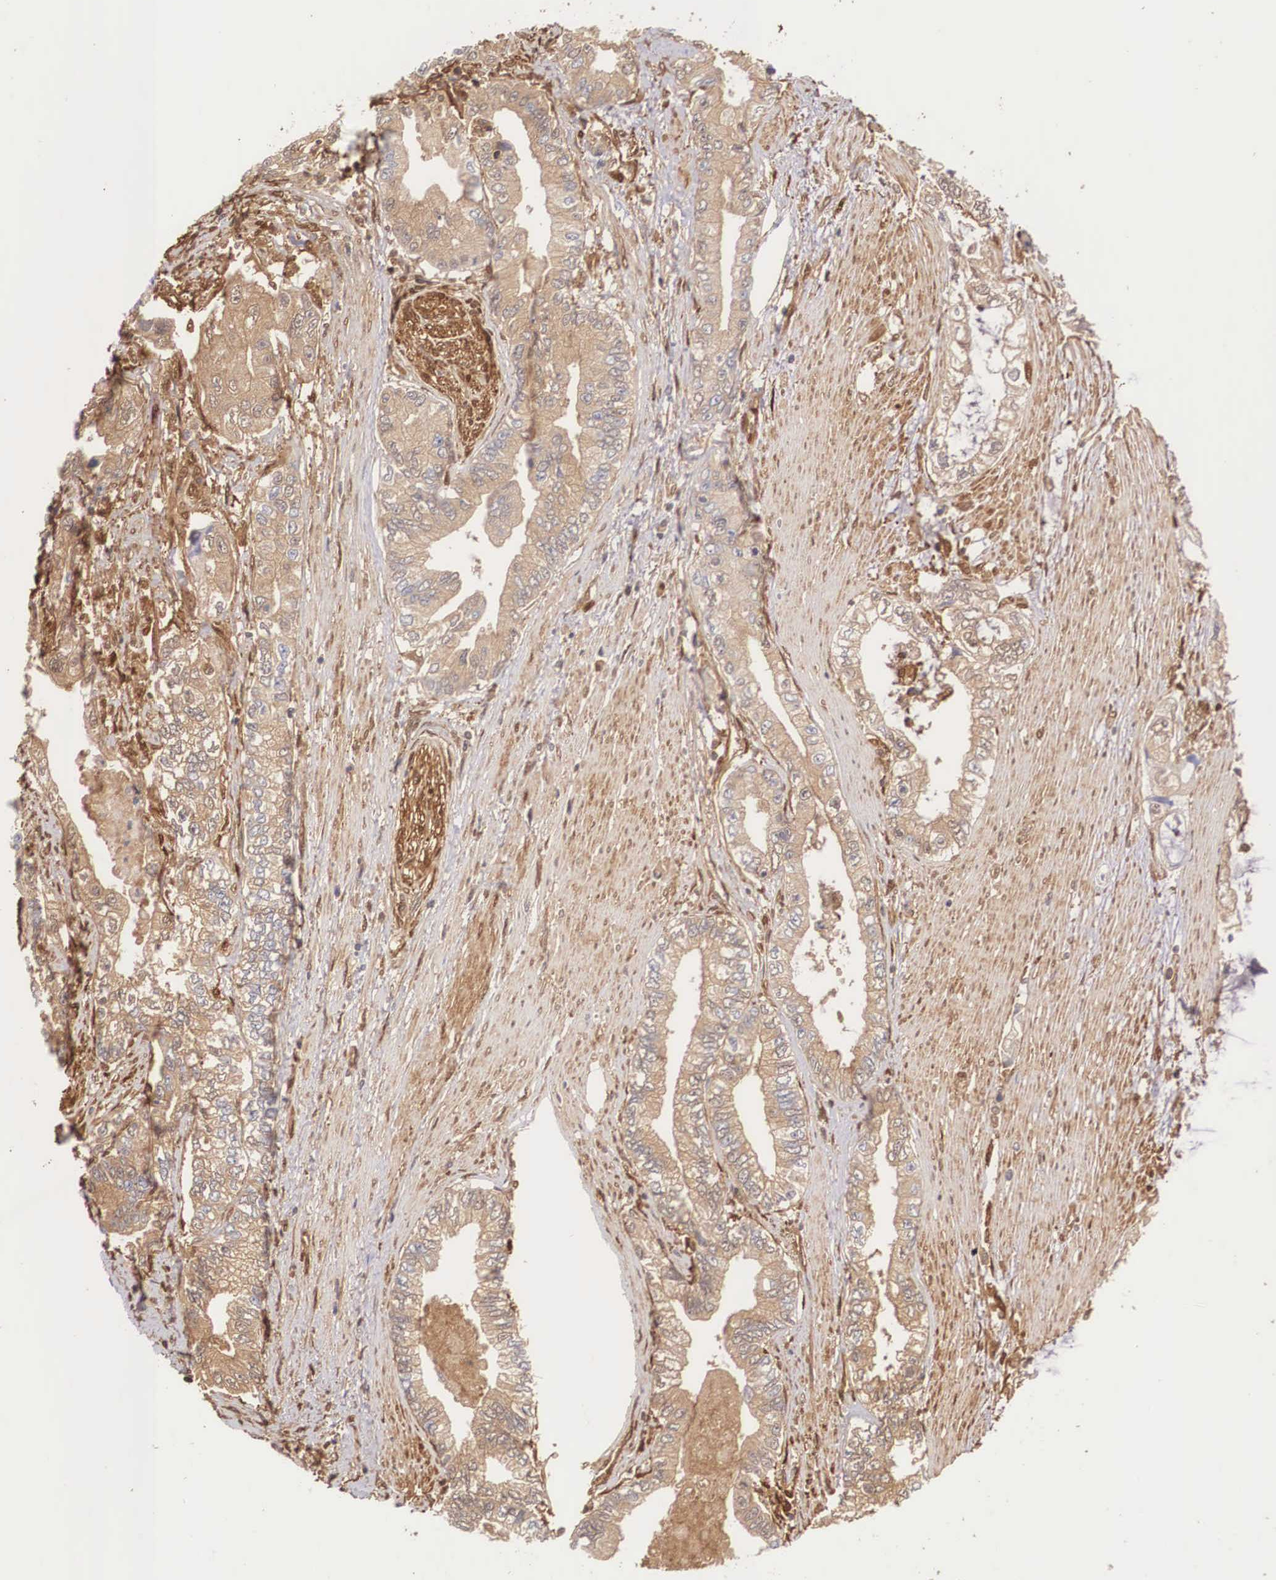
{"staining": {"intensity": "weak", "quantity": ">75%", "location": "cytoplasmic/membranous"}, "tissue": "pancreatic cancer", "cell_type": "Tumor cells", "image_type": "cancer", "snomed": [{"axis": "morphology", "description": "Adenocarcinoma, NOS"}, {"axis": "topography", "description": "Pancreas"}, {"axis": "topography", "description": "Stomach, upper"}], "caption": "Human pancreatic cancer stained with a brown dye displays weak cytoplasmic/membranous positive positivity in approximately >75% of tumor cells.", "gene": "LGALS1", "patient": {"sex": "male", "age": 77}}